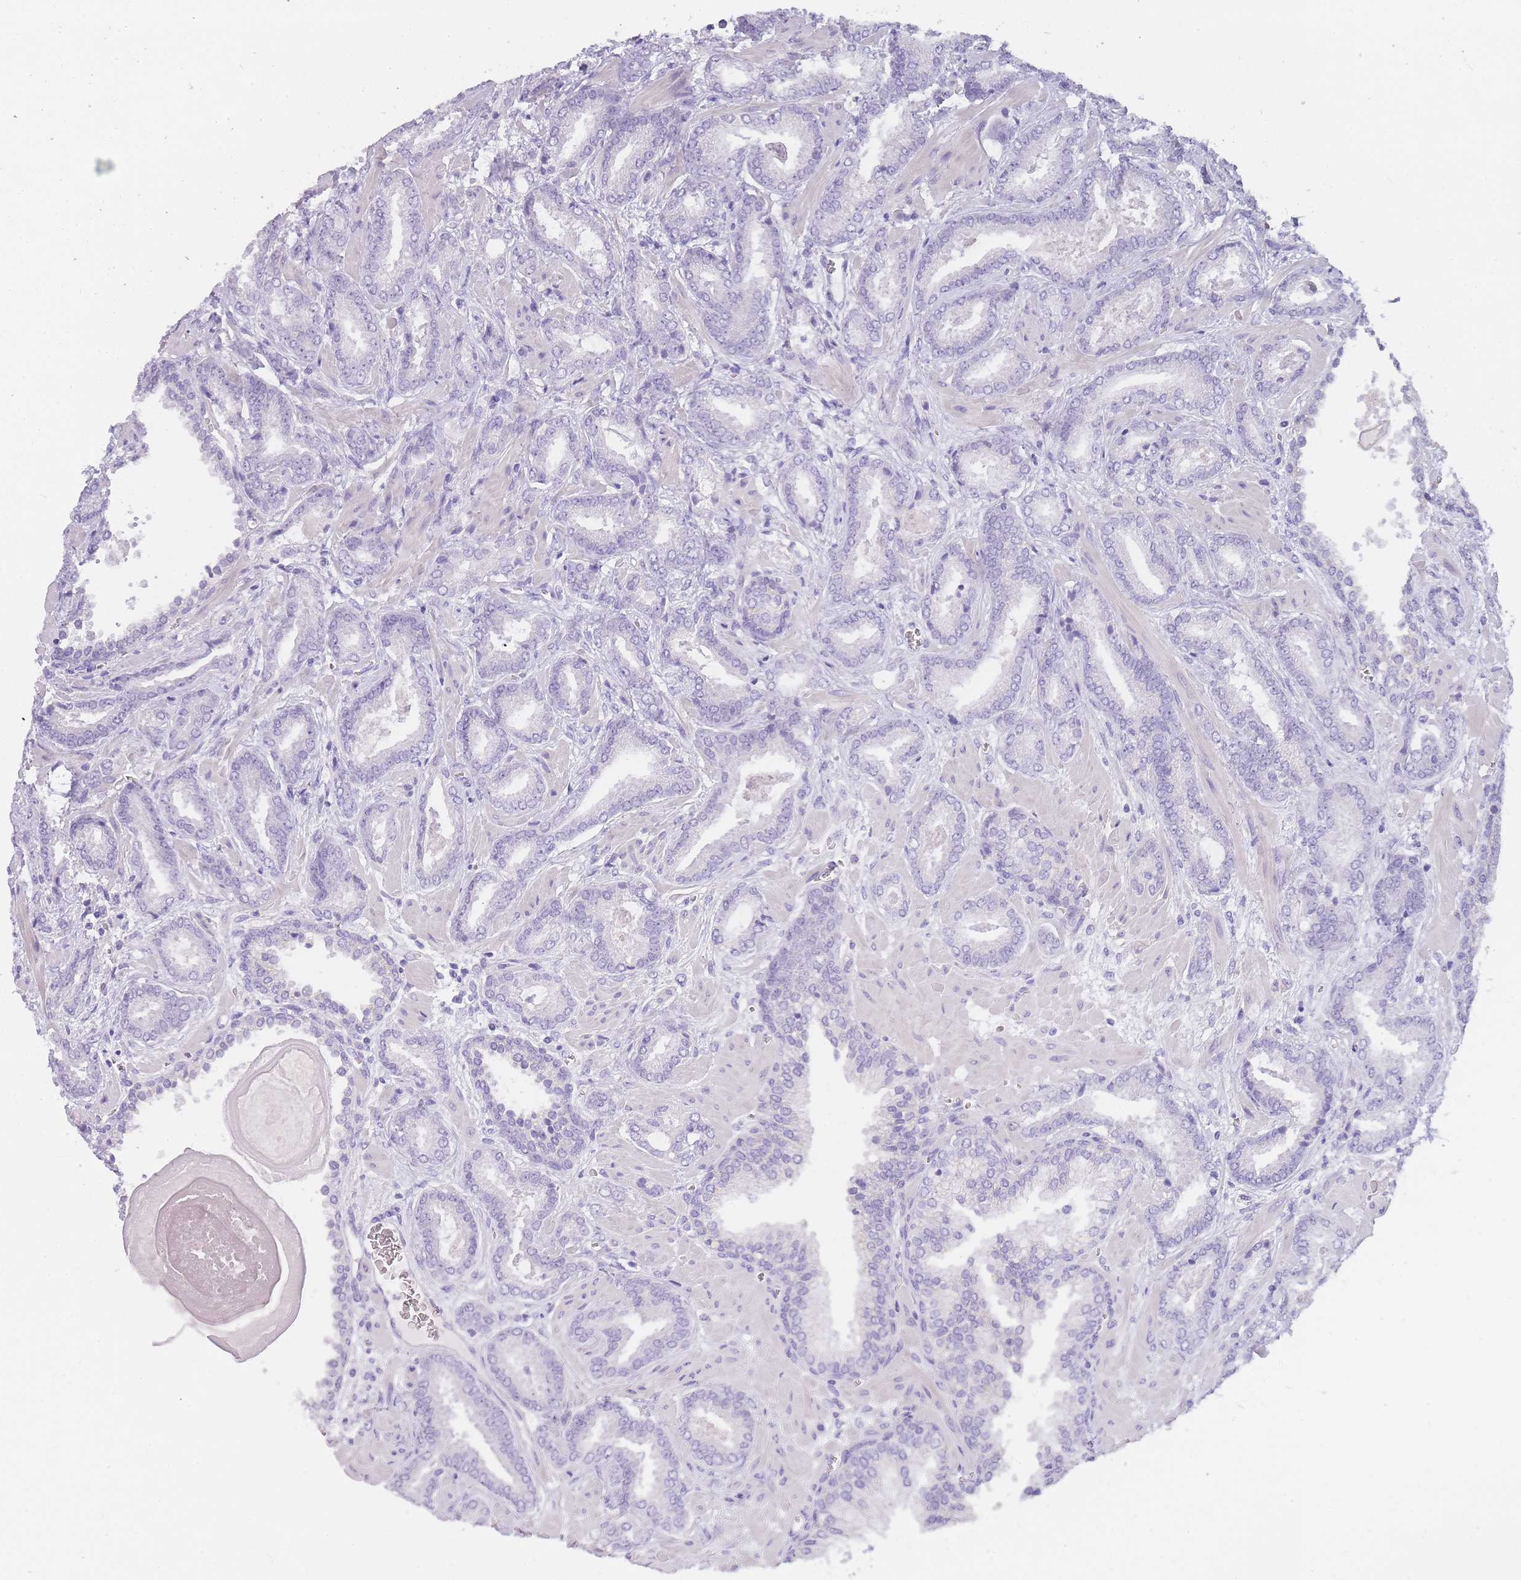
{"staining": {"intensity": "negative", "quantity": "none", "location": "none"}, "tissue": "prostate cancer", "cell_type": "Tumor cells", "image_type": "cancer", "snomed": [{"axis": "morphology", "description": "Adenocarcinoma, Low grade"}, {"axis": "topography", "description": "Prostate"}], "caption": "DAB immunohistochemical staining of human adenocarcinoma (low-grade) (prostate) exhibits no significant expression in tumor cells.", "gene": "TCP11", "patient": {"sex": "male", "age": 62}}